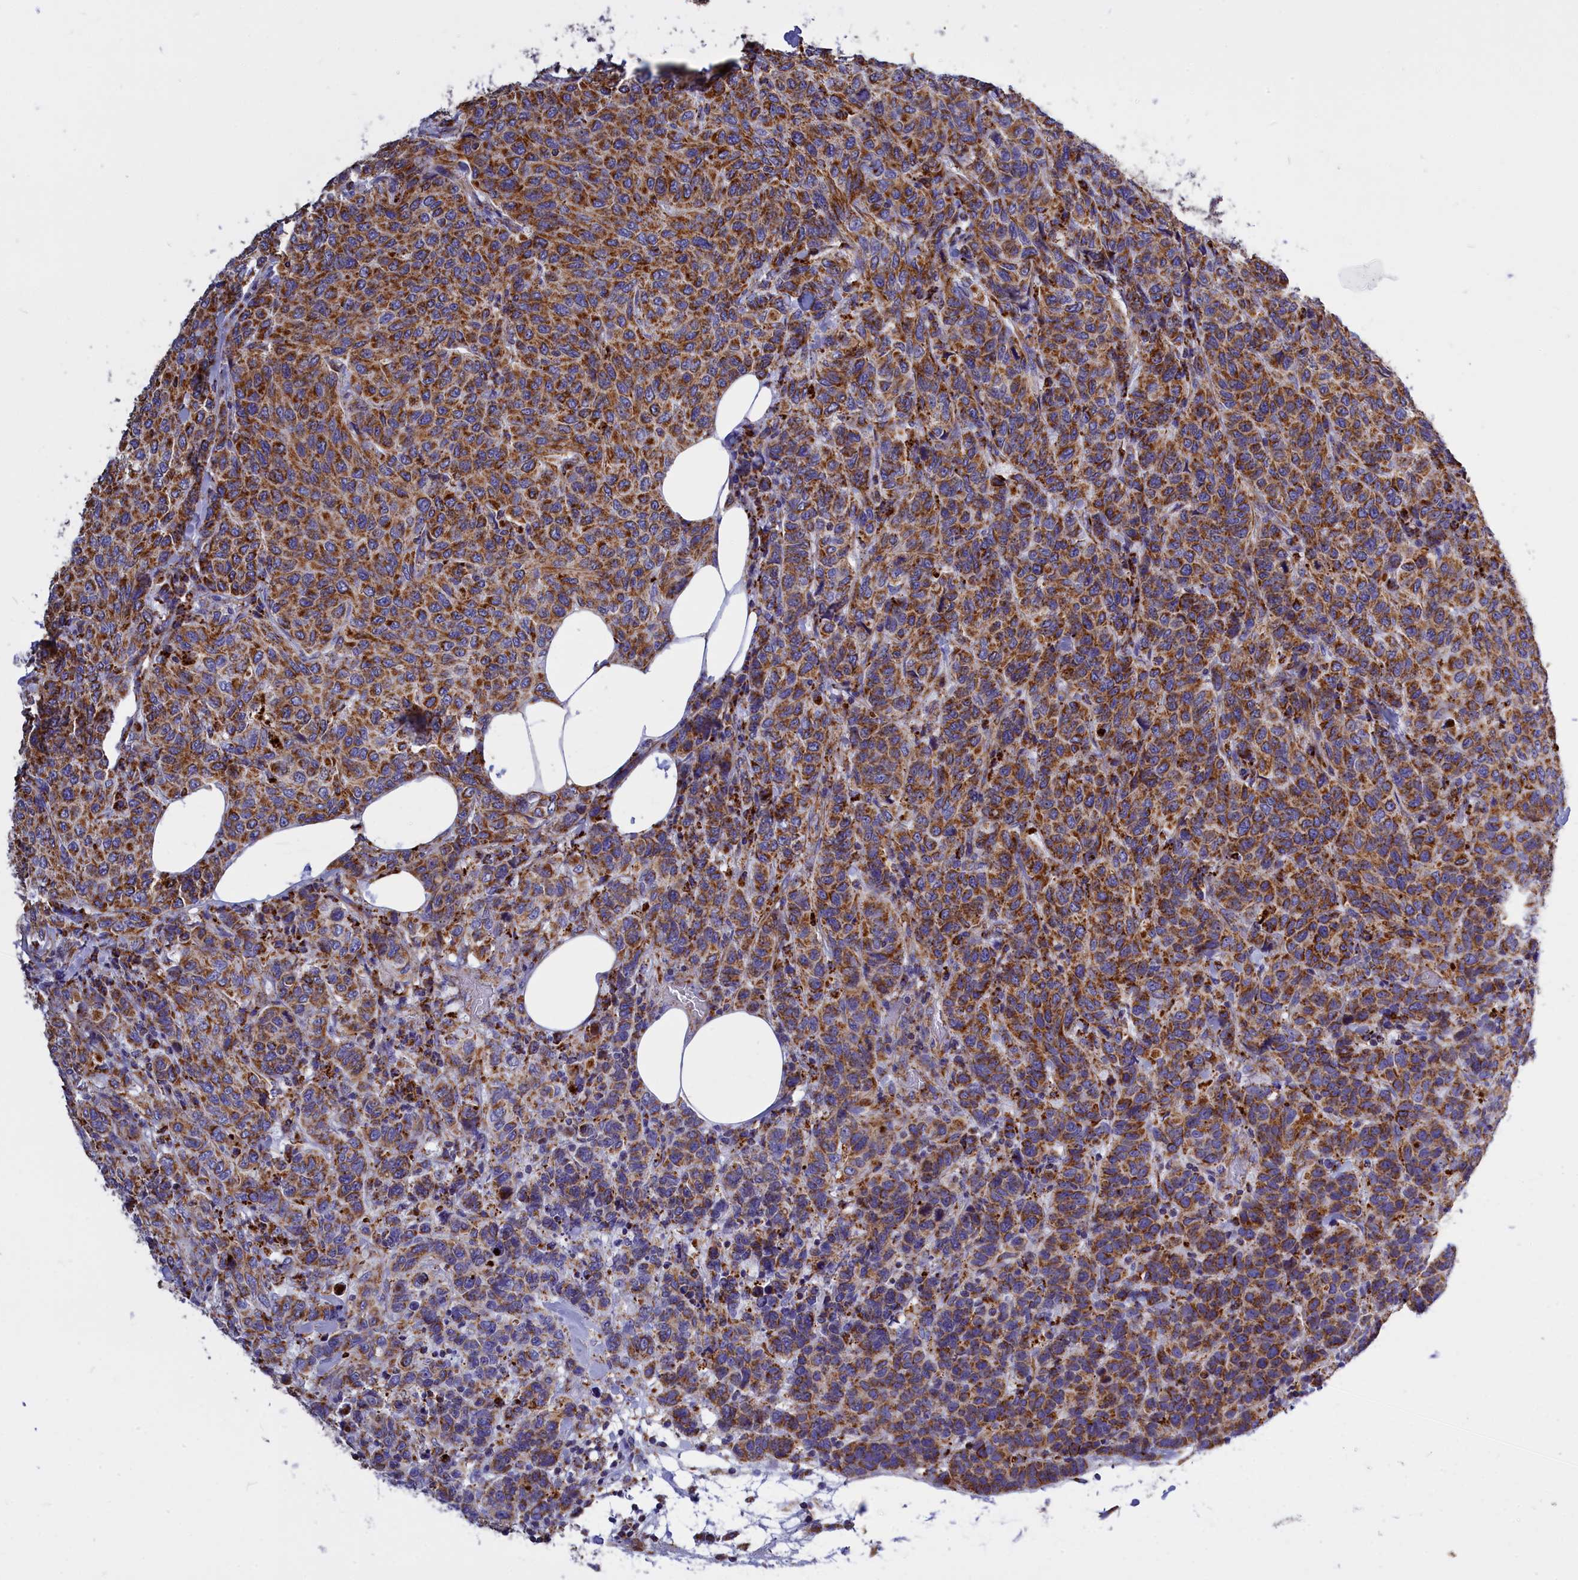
{"staining": {"intensity": "strong", "quantity": ">75%", "location": "cytoplasmic/membranous"}, "tissue": "breast cancer", "cell_type": "Tumor cells", "image_type": "cancer", "snomed": [{"axis": "morphology", "description": "Duct carcinoma"}, {"axis": "topography", "description": "Breast"}], "caption": "This is an image of IHC staining of breast infiltrating ductal carcinoma, which shows strong expression in the cytoplasmic/membranous of tumor cells.", "gene": "VDAC2", "patient": {"sex": "female", "age": 55}}